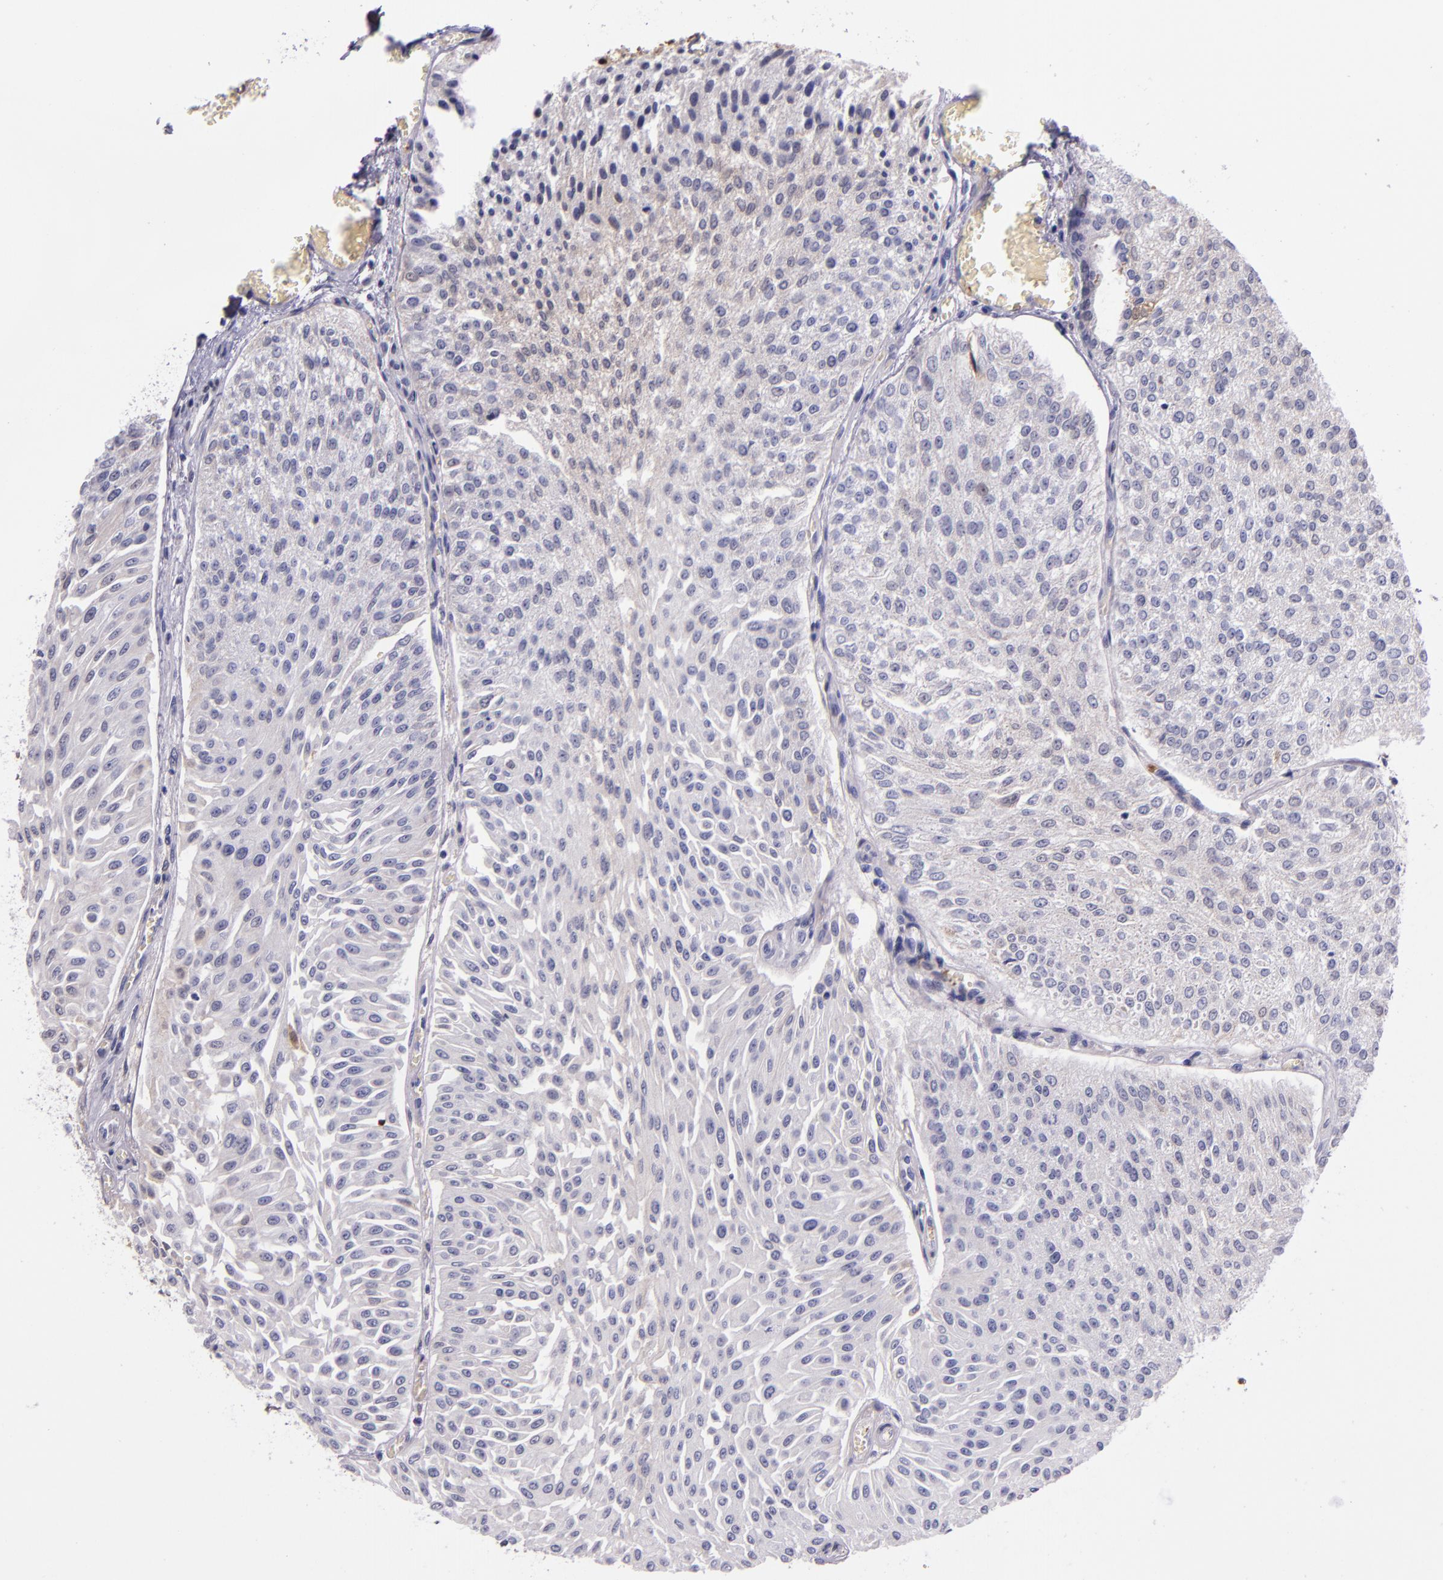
{"staining": {"intensity": "negative", "quantity": "none", "location": "none"}, "tissue": "urothelial cancer", "cell_type": "Tumor cells", "image_type": "cancer", "snomed": [{"axis": "morphology", "description": "Urothelial carcinoma, Low grade"}, {"axis": "topography", "description": "Urinary bladder"}], "caption": "The micrograph shows no staining of tumor cells in urothelial cancer. Nuclei are stained in blue.", "gene": "KNG1", "patient": {"sex": "male", "age": 86}}